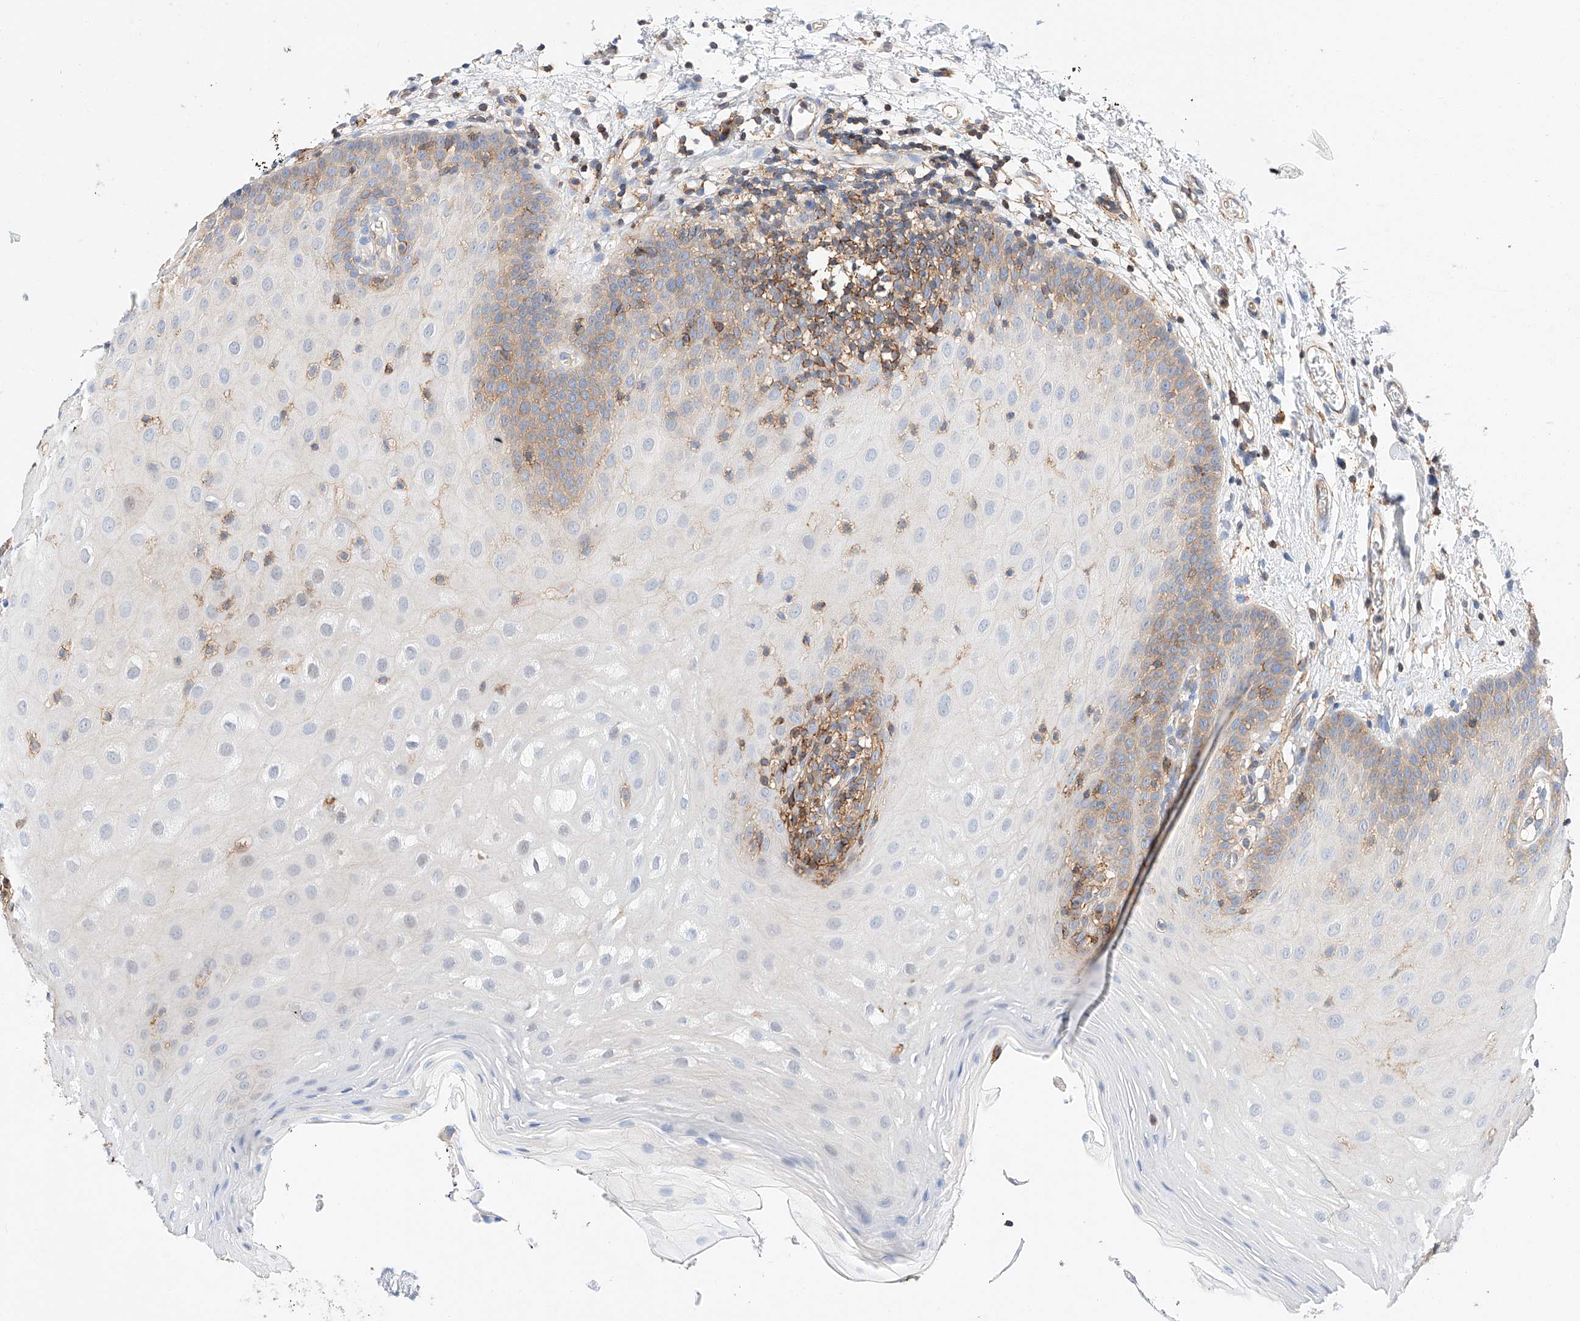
{"staining": {"intensity": "weak", "quantity": "<25%", "location": "cytoplasmic/membranous"}, "tissue": "oral mucosa", "cell_type": "Squamous epithelial cells", "image_type": "normal", "snomed": [{"axis": "morphology", "description": "Normal tissue, NOS"}, {"axis": "topography", "description": "Oral tissue"}], "caption": "Immunohistochemistry photomicrograph of unremarkable oral mucosa stained for a protein (brown), which displays no staining in squamous epithelial cells.", "gene": "ENSG00000259132", "patient": {"sex": "male", "age": 74}}